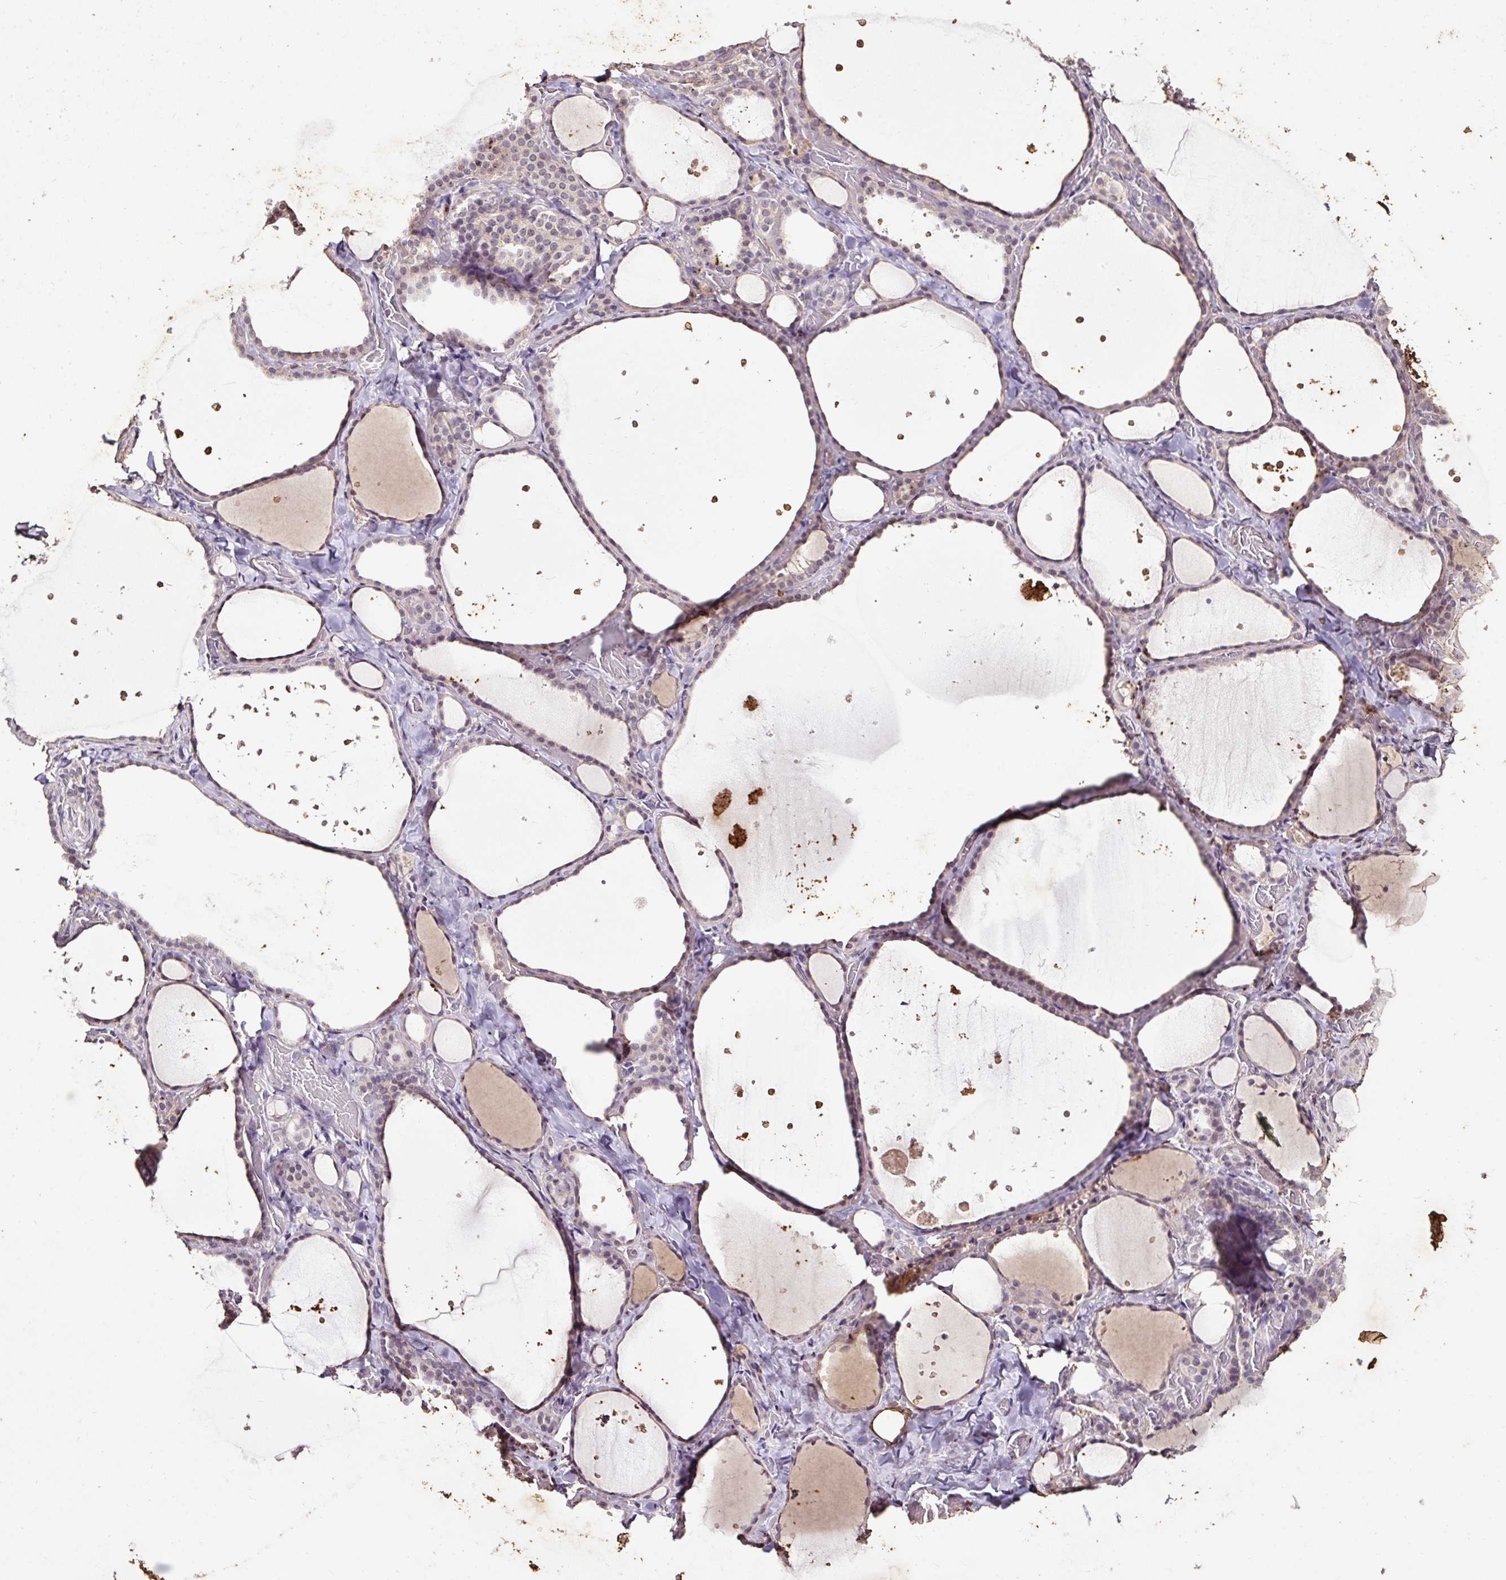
{"staining": {"intensity": "weak", "quantity": ">75%", "location": "cytoplasmic/membranous"}, "tissue": "thyroid gland", "cell_type": "Glandular cells", "image_type": "normal", "snomed": [{"axis": "morphology", "description": "Normal tissue, NOS"}, {"axis": "topography", "description": "Thyroid gland"}], "caption": "Approximately >75% of glandular cells in normal thyroid gland display weak cytoplasmic/membranous protein positivity as visualized by brown immunohistochemical staining.", "gene": "LRTM2", "patient": {"sex": "female", "age": 36}}